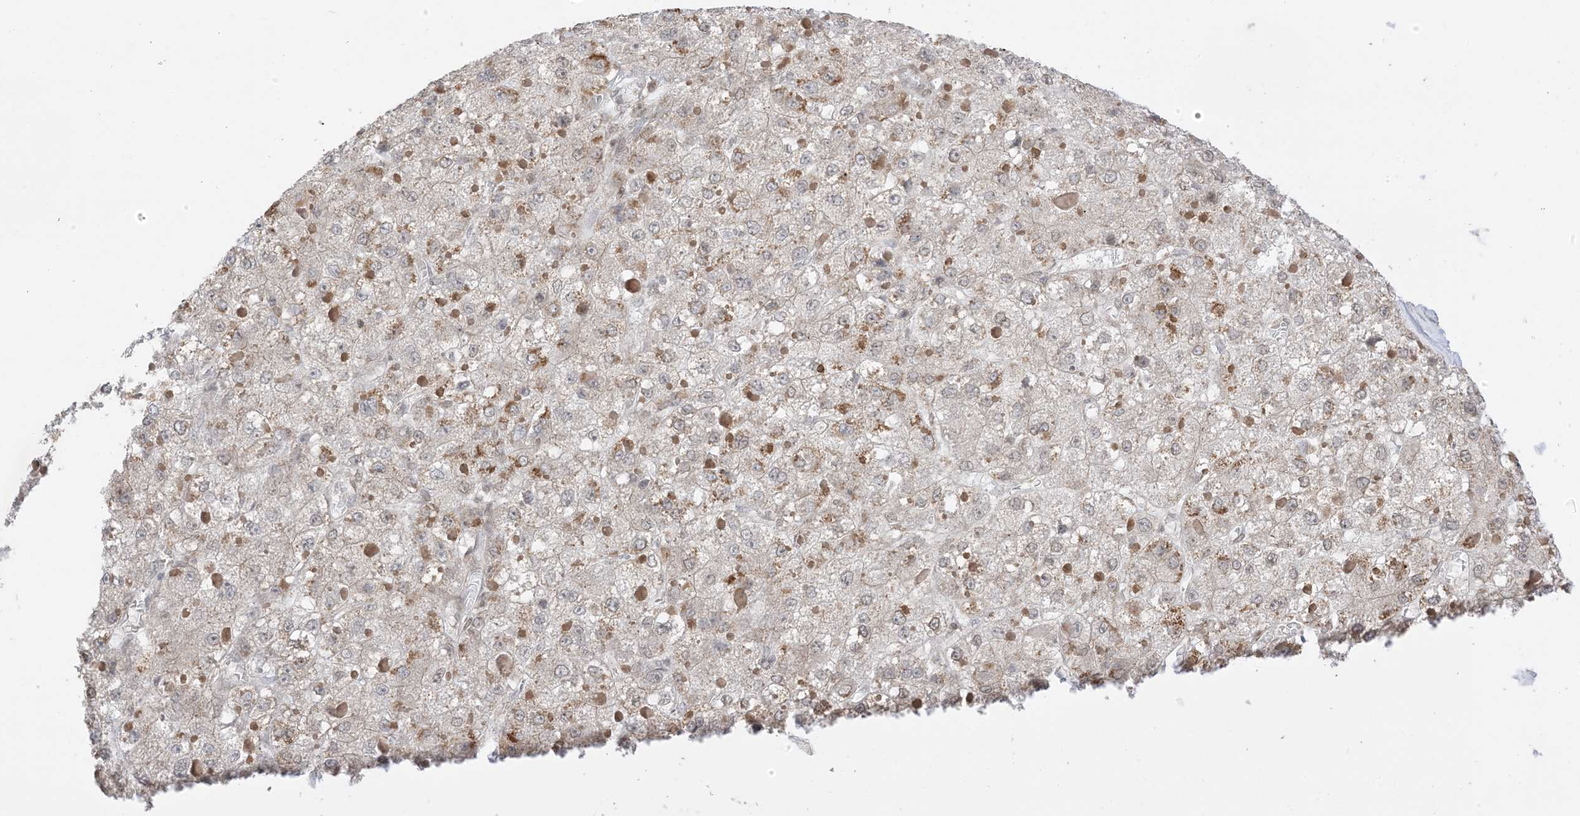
{"staining": {"intensity": "weak", "quantity": "25%-75%", "location": "cytoplasmic/membranous,nuclear"}, "tissue": "liver cancer", "cell_type": "Tumor cells", "image_type": "cancer", "snomed": [{"axis": "morphology", "description": "Carcinoma, Hepatocellular, NOS"}, {"axis": "topography", "description": "Liver"}], "caption": "Tumor cells exhibit weak cytoplasmic/membranous and nuclear staining in about 25%-75% of cells in liver cancer. (brown staining indicates protein expression, while blue staining denotes nuclei).", "gene": "UBE2E2", "patient": {"sex": "female", "age": 73}}